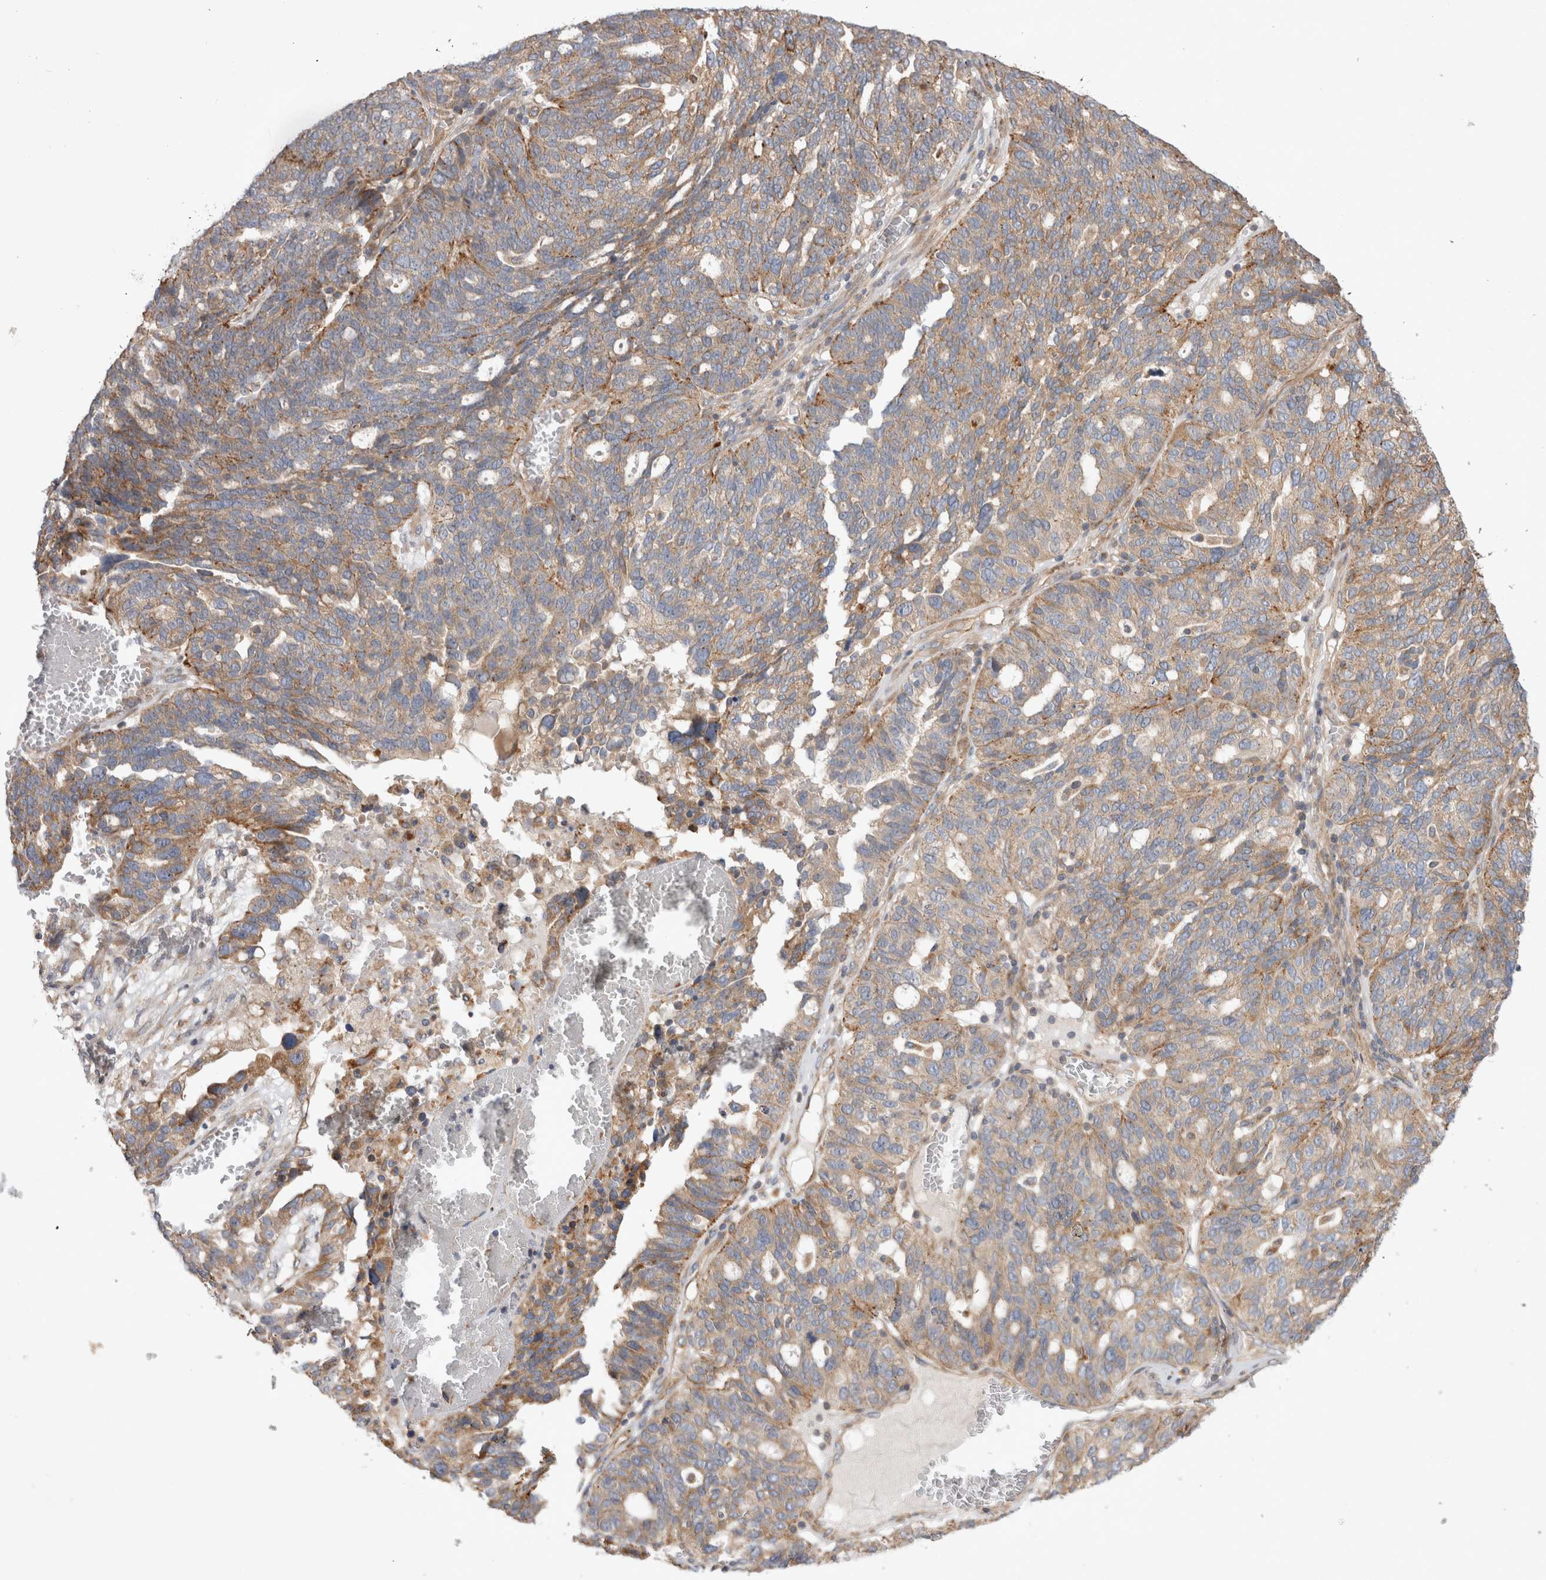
{"staining": {"intensity": "moderate", "quantity": ">75%", "location": "cytoplasmic/membranous"}, "tissue": "ovarian cancer", "cell_type": "Tumor cells", "image_type": "cancer", "snomed": [{"axis": "morphology", "description": "Cystadenocarcinoma, serous, NOS"}, {"axis": "topography", "description": "Ovary"}], "caption": "Immunohistochemistry (IHC) of human ovarian serous cystadenocarcinoma demonstrates medium levels of moderate cytoplasmic/membranous expression in approximately >75% of tumor cells.", "gene": "PDCD10", "patient": {"sex": "female", "age": 59}}